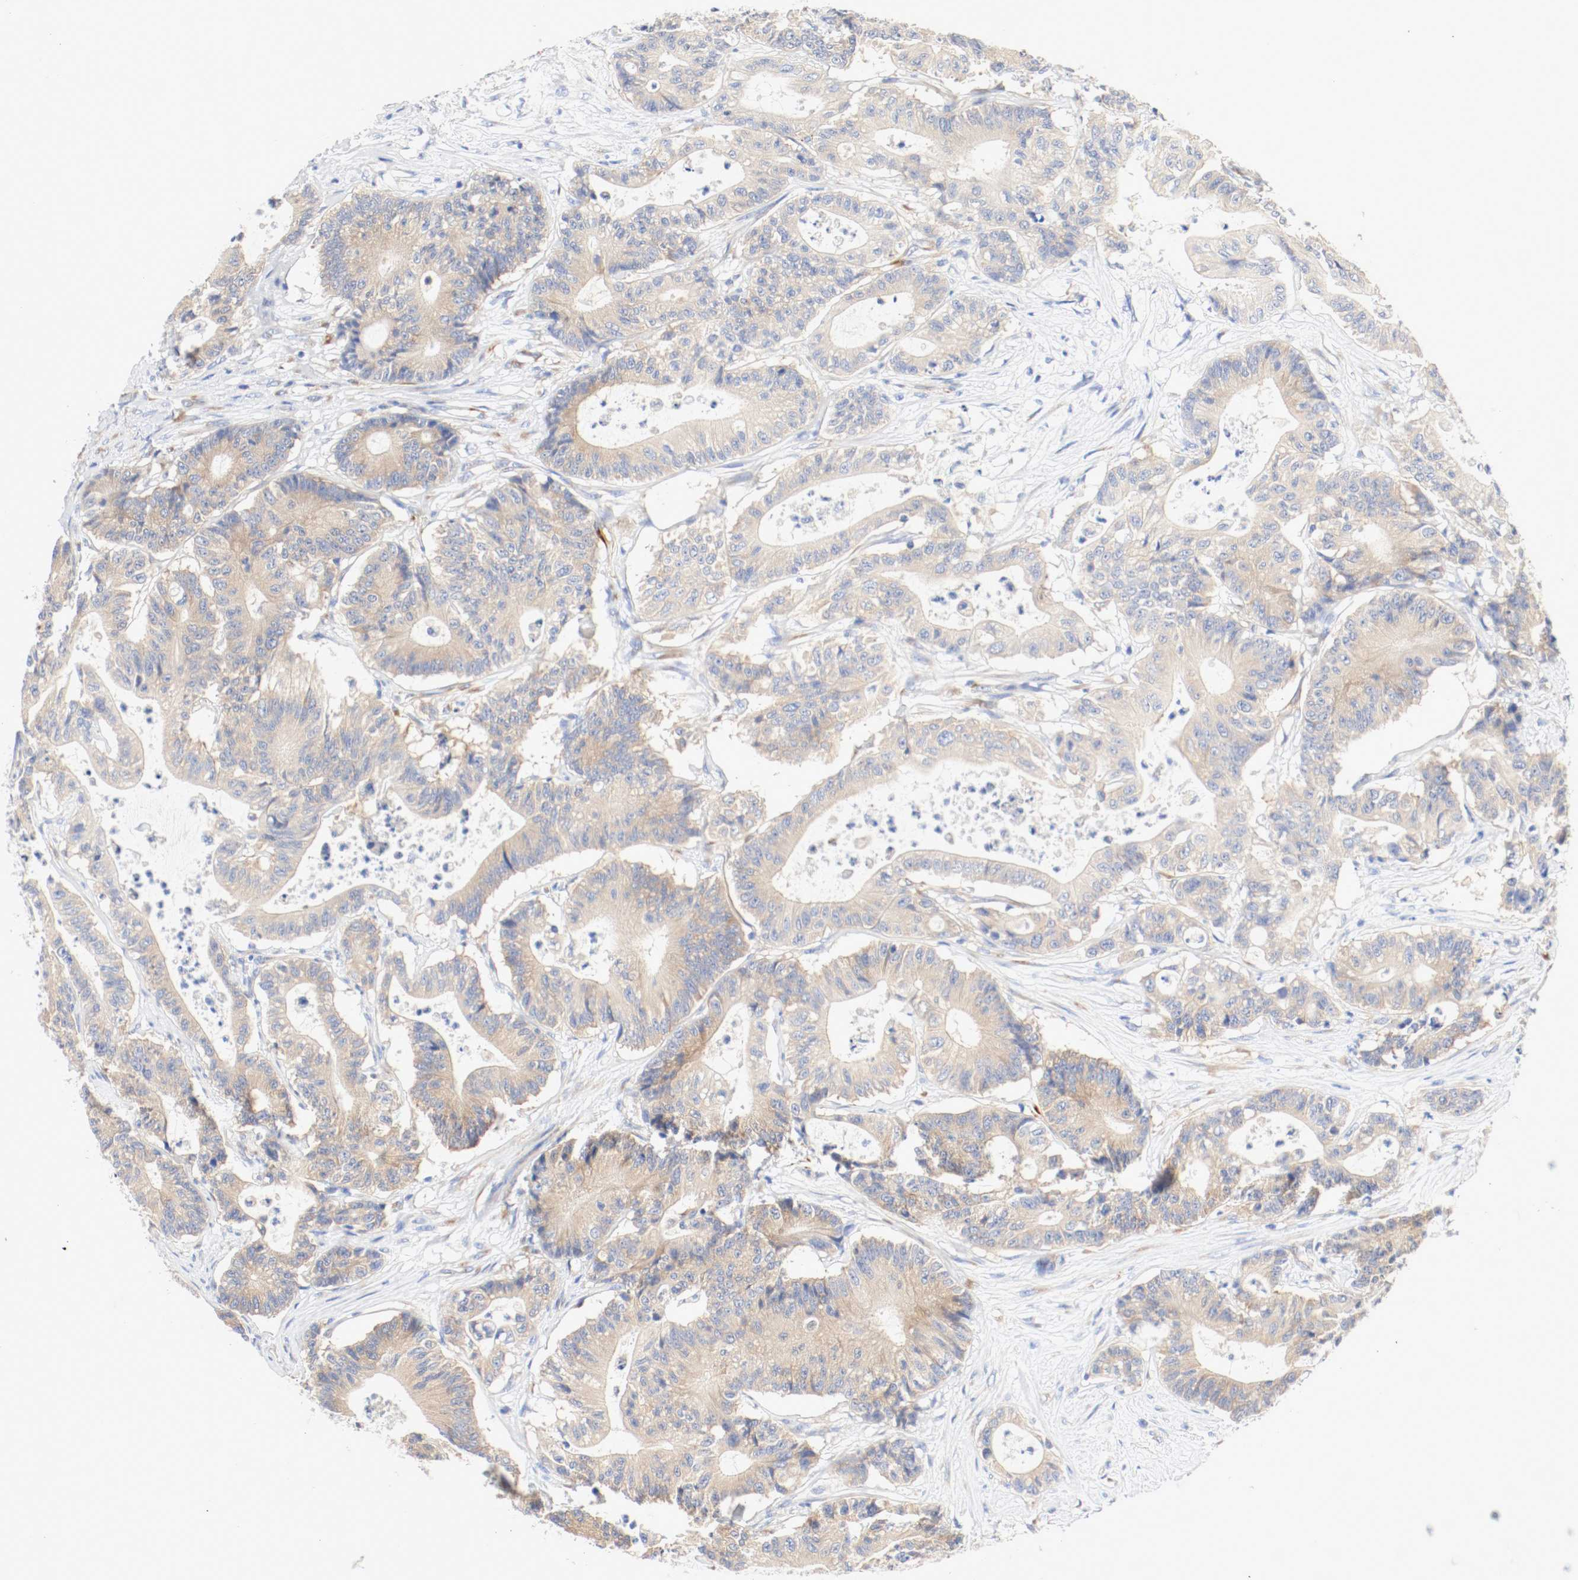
{"staining": {"intensity": "moderate", "quantity": ">75%", "location": "cytoplasmic/membranous"}, "tissue": "colorectal cancer", "cell_type": "Tumor cells", "image_type": "cancer", "snomed": [{"axis": "morphology", "description": "Adenocarcinoma, NOS"}, {"axis": "topography", "description": "Colon"}], "caption": "Immunohistochemical staining of human colorectal cancer (adenocarcinoma) demonstrates medium levels of moderate cytoplasmic/membranous protein staining in approximately >75% of tumor cells. The staining was performed using DAB, with brown indicating positive protein expression. Nuclei are stained blue with hematoxylin.", "gene": "GIT1", "patient": {"sex": "female", "age": 84}}